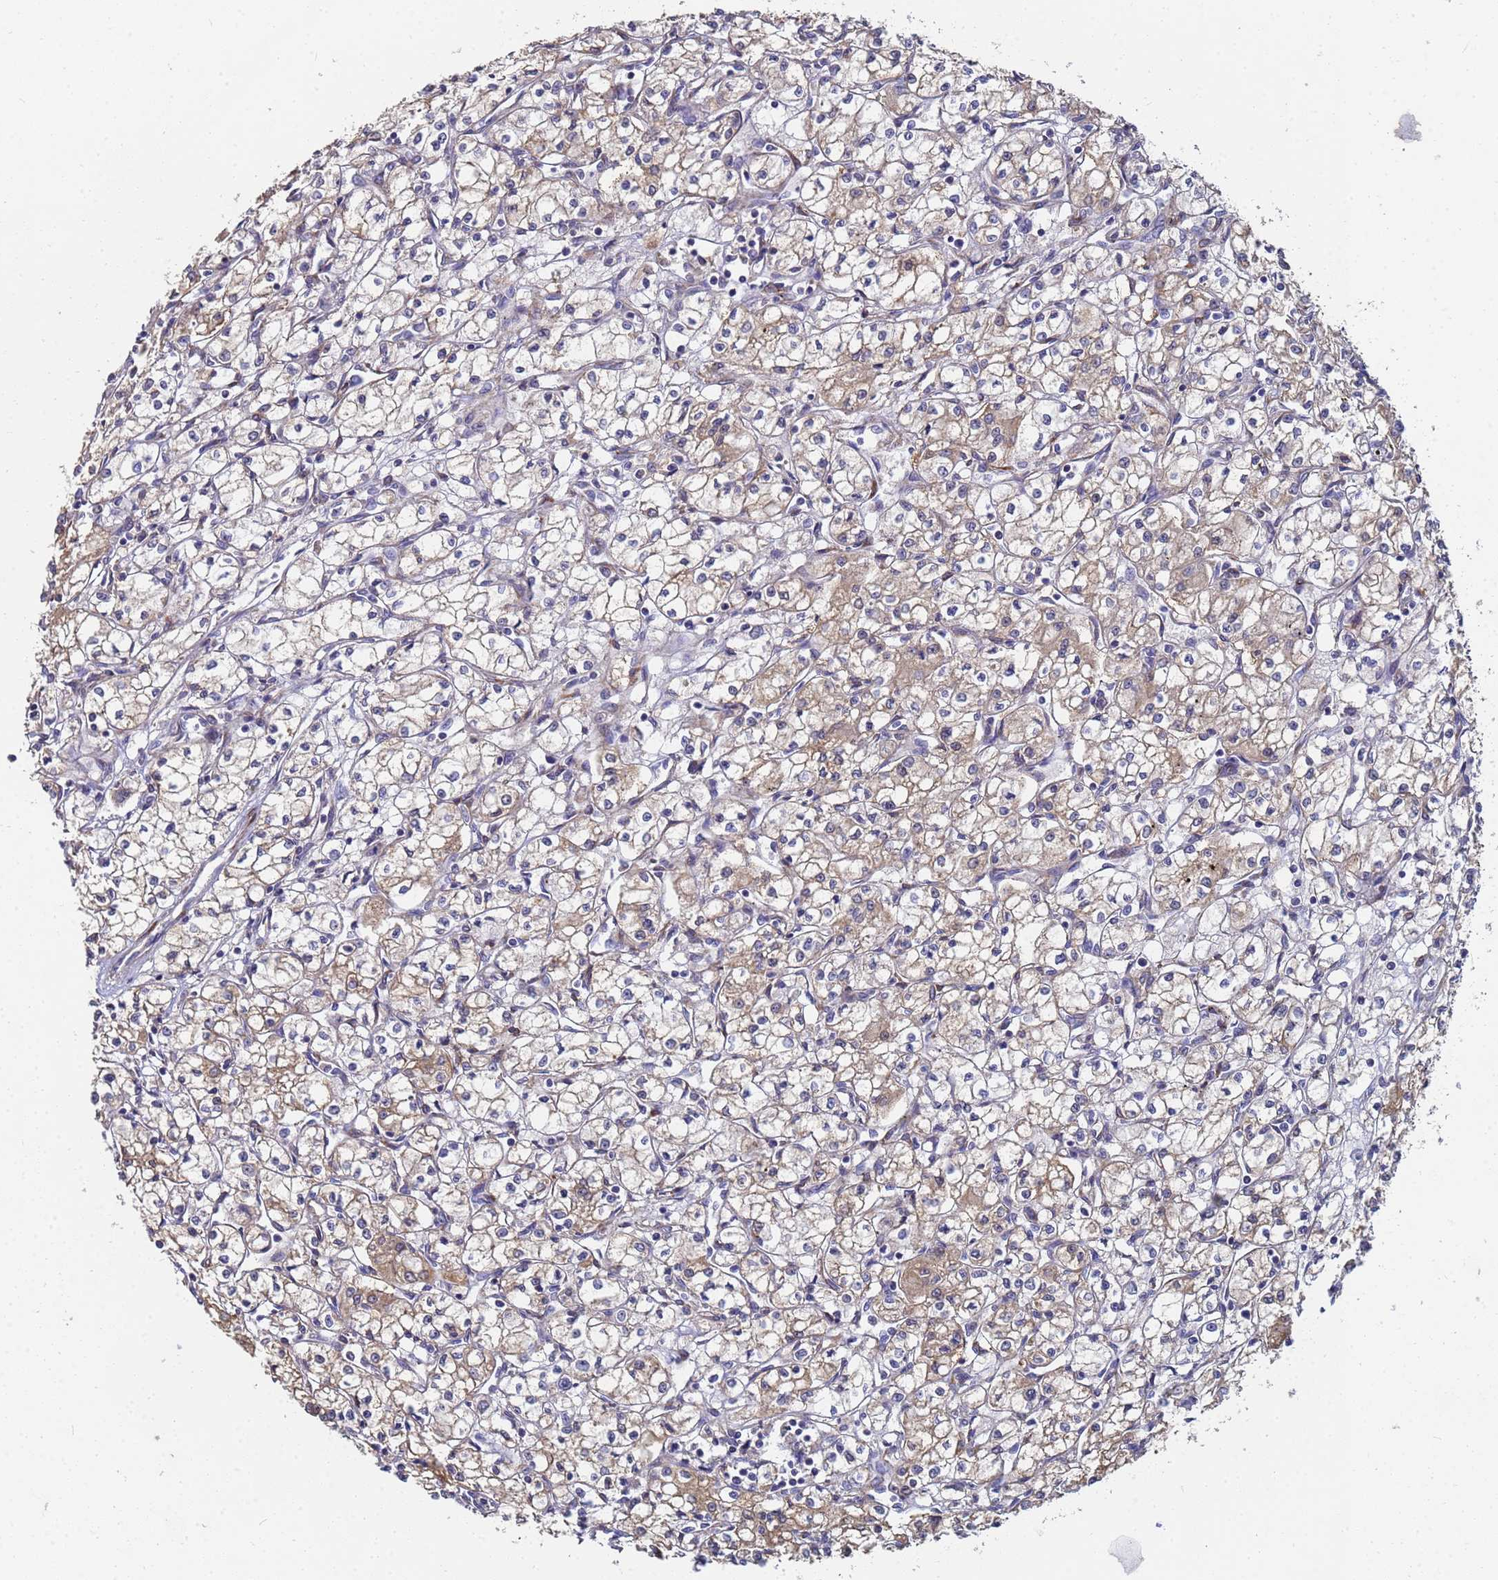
{"staining": {"intensity": "weak", "quantity": "25%-75%", "location": "cytoplasmic/membranous"}, "tissue": "renal cancer", "cell_type": "Tumor cells", "image_type": "cancer", "snomed": [{"axis": "morphology", "description": "Adenocarcinoma, NOS"}, {"axis": "topography", "description": "Kidney"}], "caption": "The histopathology image shows staining of renal adenocarcinoma, revealing weak cytoplasmic/membranous protein positivity (brown color) within tumor cells. (DAB IHC with brightfield microscopy, high magnification).", "gene": "C5orf34", "patient": {"sex": "male", "age": 59}}